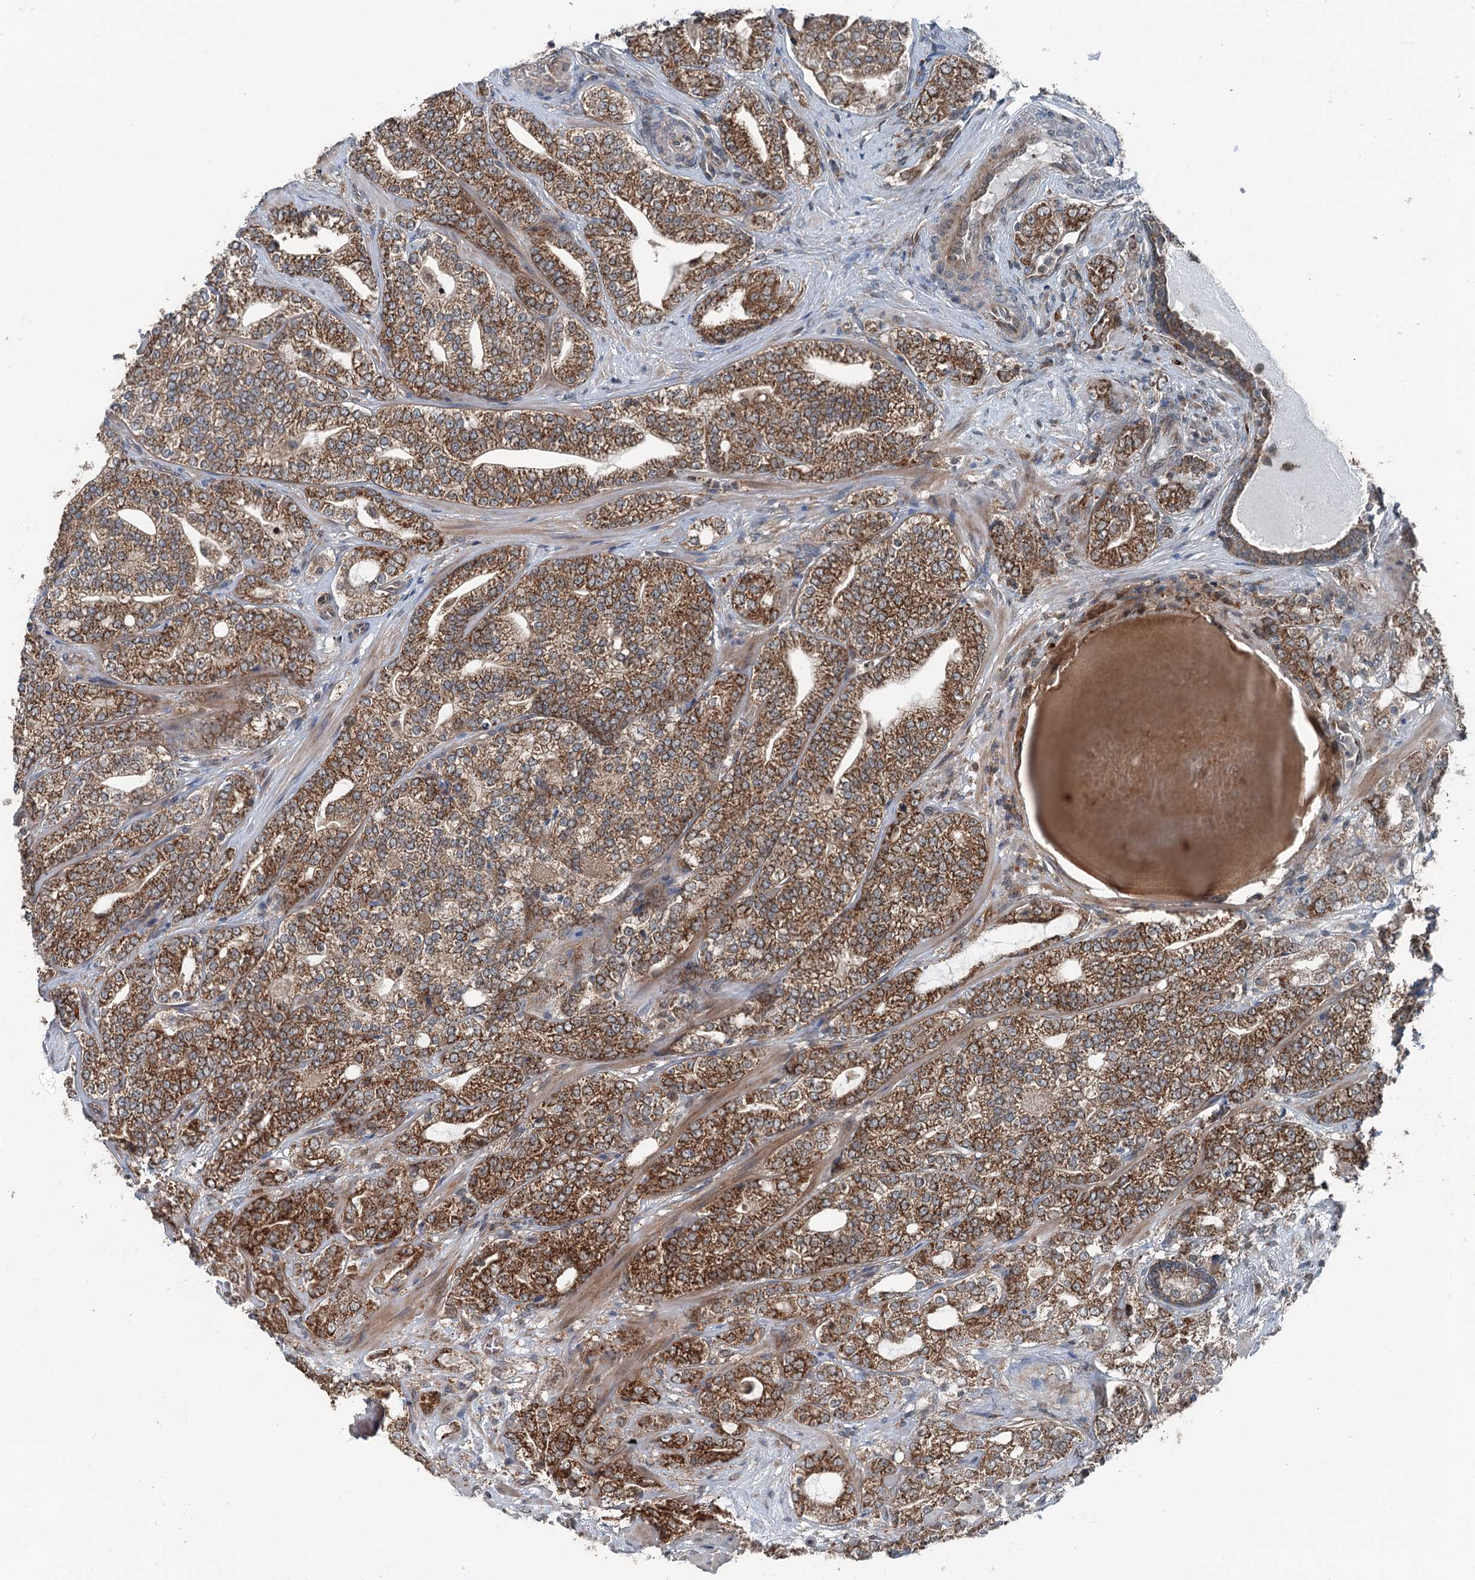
{"staining": {"intensity": "moderate", "quantity": ">75%", "location": "cytoplasmic/membranous"}, "tissue": "prostate cancer", "cell_type": "Tumor cells", "image_type": "cancer", "snomed": [{"axis": "morphology", "description": "Adenocarcinoma, High grade"}, {"axis": "topography", "description": "Prostate"}], "caption": "An image of prostate cancer (adenocarcinoma (high-grade)) stained for a protein shows moderate cytoplasmic/membranous brown staining in tumor cells.", "gene": "WAPL", "patient": {"sex": "male", "age": 64}}